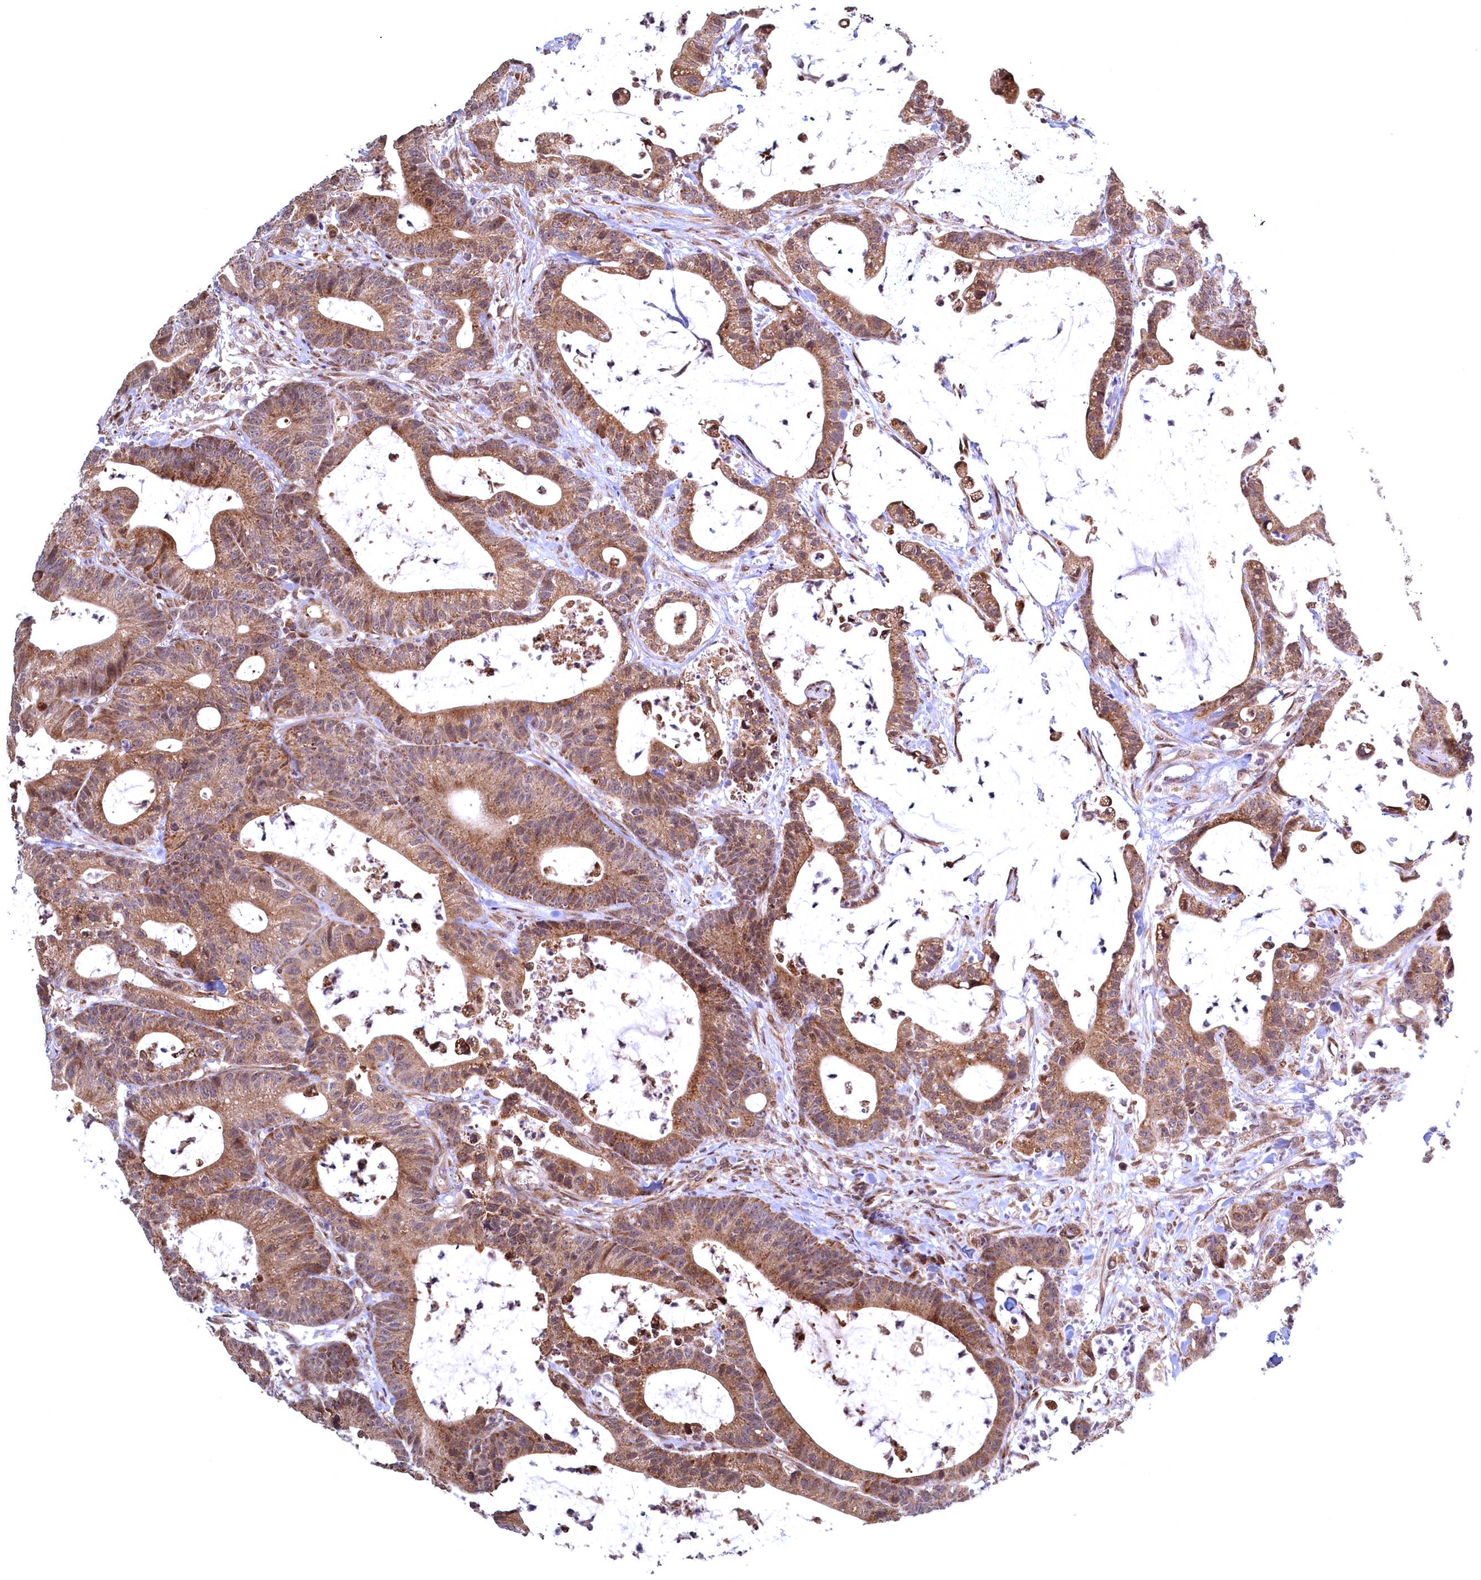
{"staining": {"intensity": "moderate", "quantity": ">75%", "location": "cytoplasmic/membranous"}, "tissue": "colorectal cancer", "cell_type": "Tumor cells", "image_type": "cancer", "snomed": [{"axis": "morphology", "description": "Adenocarcinoma, NOS"}, {"axis": "topography", "description": "Colon"}], "caption": "IHC staining of colorectal cancer, which reveals medium levels of moderate cytoplasmic/membranous positivity in approximately >75% of tumor cells indicating moderate cytoplasmic/membranous protein staining. The staining was performed using DAB (3,3'-diaminobenzidine) (brown) for protein detection and nuclei were counterstained in hematoxylin (blue).", "gene": "PLA2G10", "patient": {"sex": "female", "age": 84}}